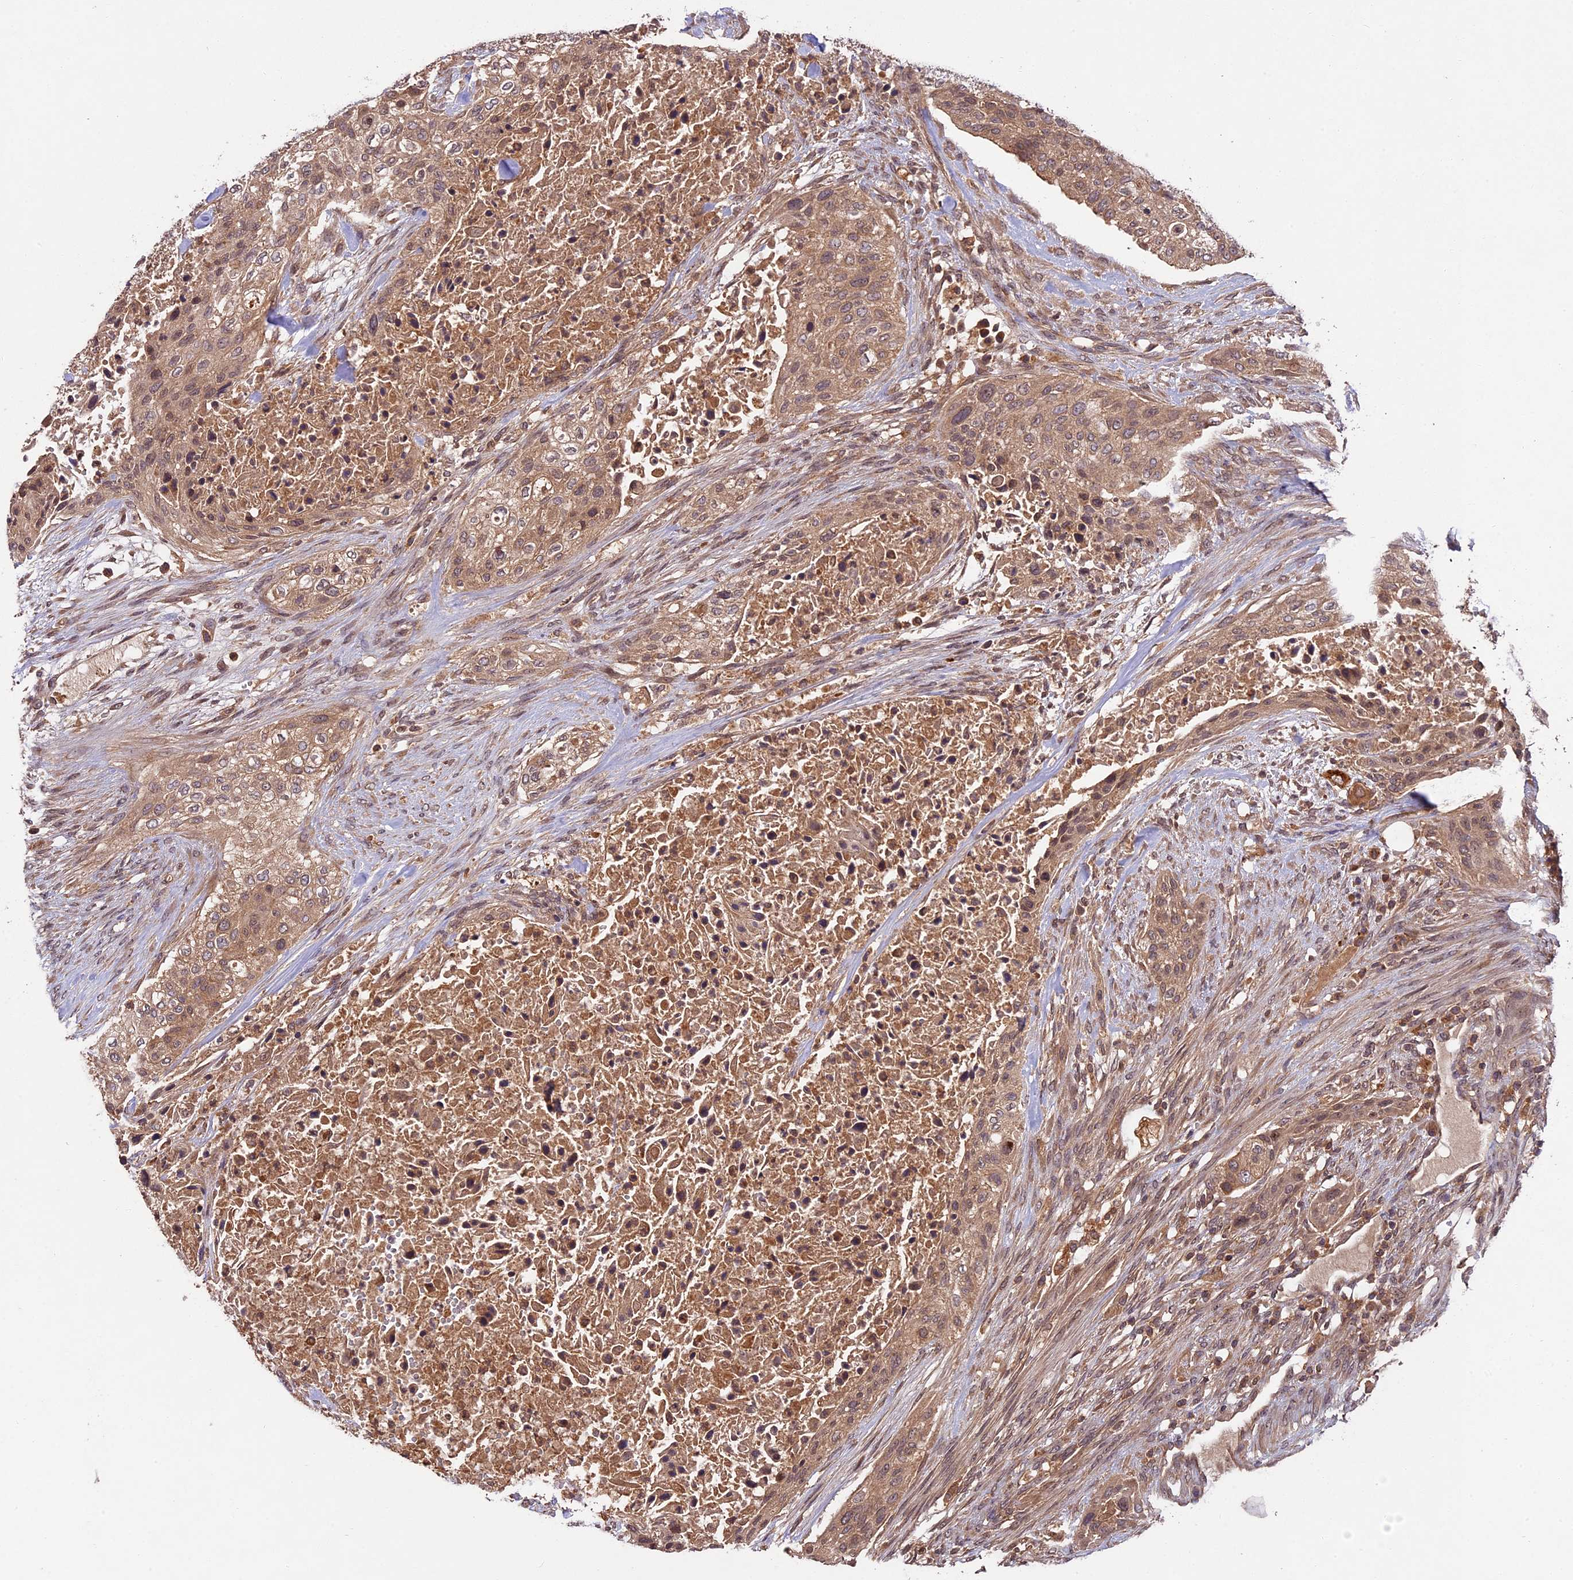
{"staining": {"intensity": "moderate", "quantity": ">75%", "location": "cytoplasmic/membranous"}, "tissue": "urothelial cancer", "cell_type": "Tumor cells", "image_type": "cancer", "snomed": [{"axis": "morphology", "description": "Urothelial carcinoma, High grade"}, {"axis": "topography", "description": "Urinary bladder"}], "caption": "Urothelial cancer was stained to show a protein in brown. There is medium levels of moderate cytoplasmic/membranous staining in approximately >75% of tumor cells.", "gene": "CHAC1", "patient": {"sex": "male", "age": 35}}